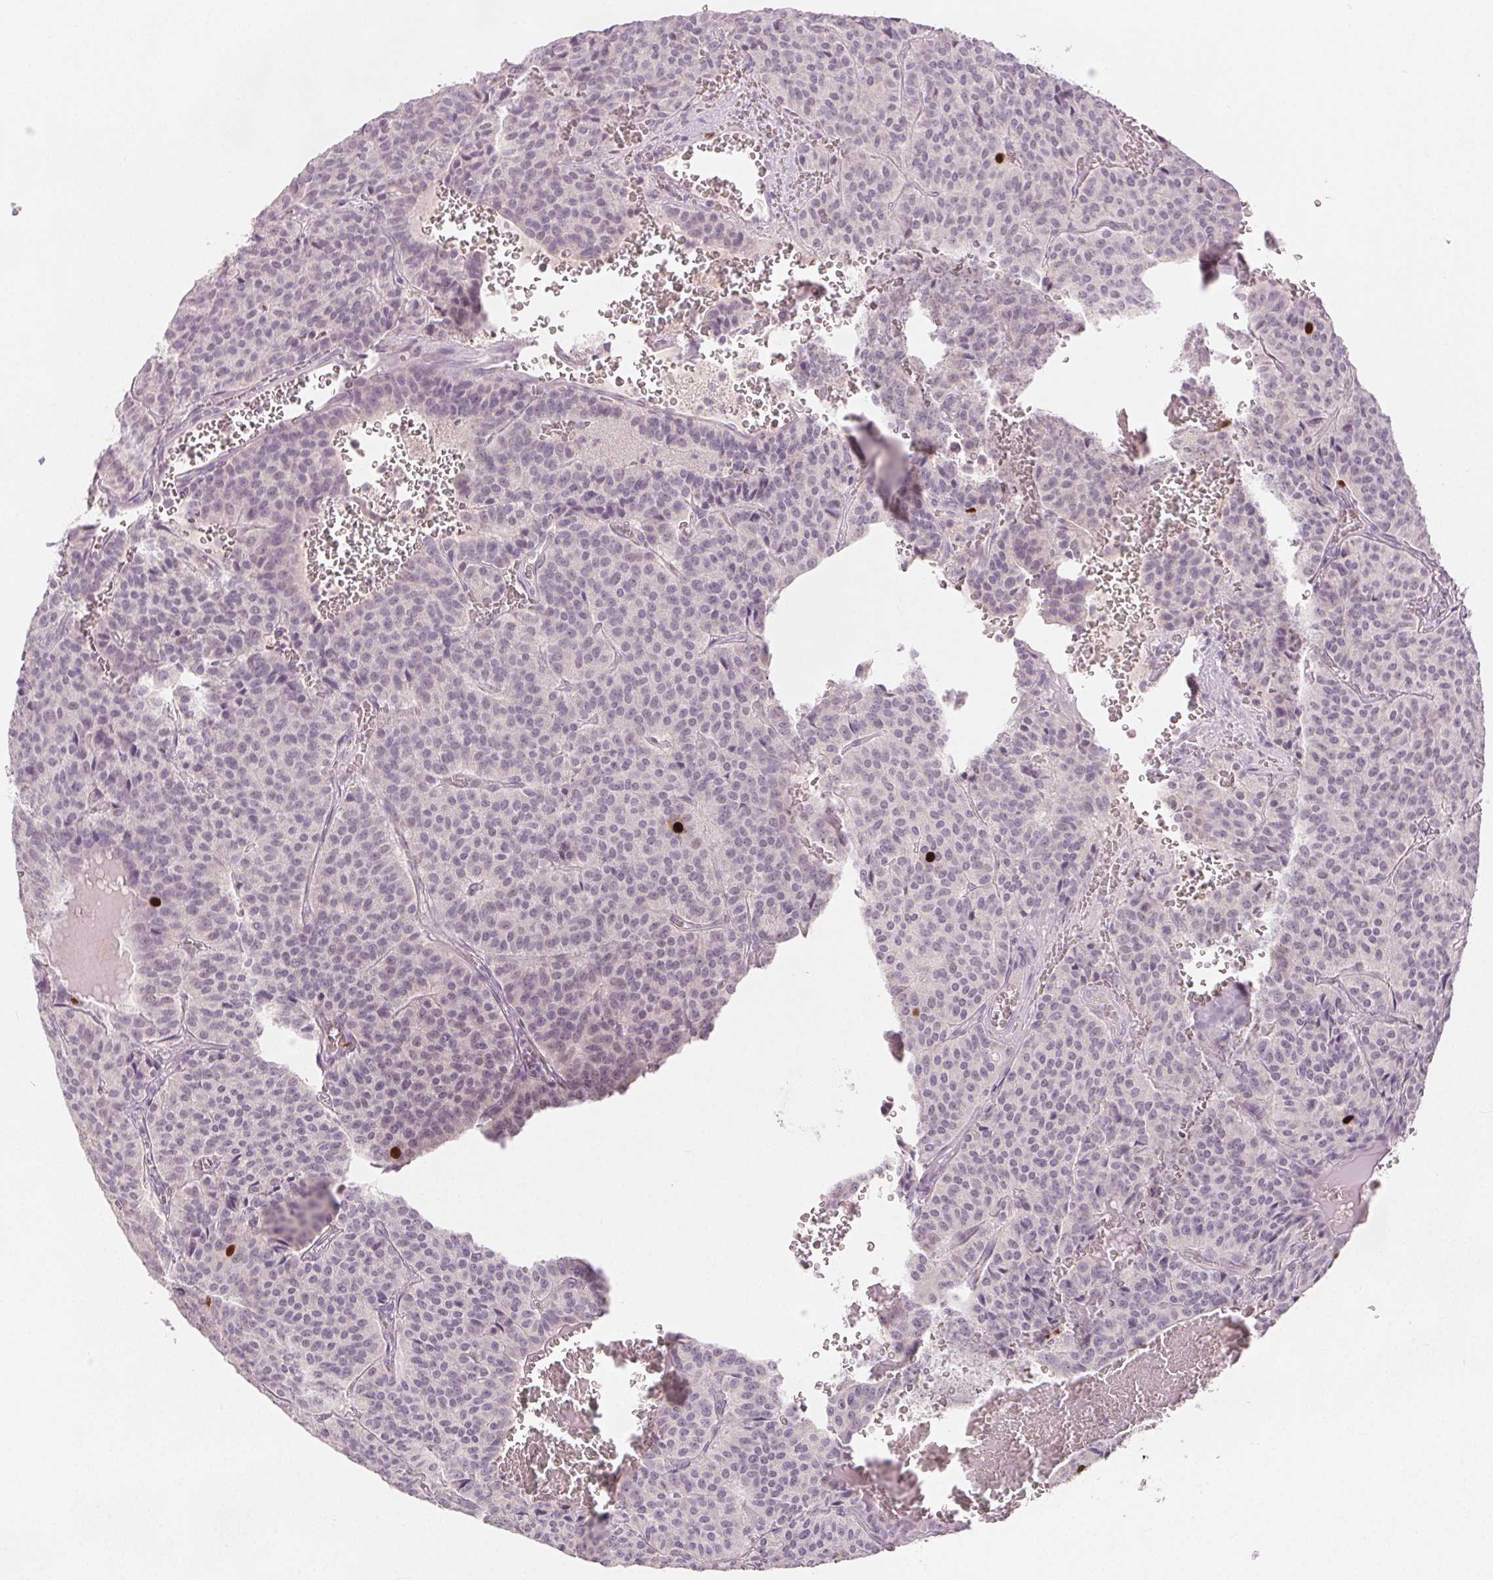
{"staining": {"intensity": "strong", "quantity": "<25%", "location": "nuclear"}, "tissue": "carcinoid", "cell_type": "Tumor cells", "image_type": "cancer", "snomed": [{"axis": "morphology", "description": "Carcinoid, malignant, NOS"}, {"axis": "topography", "description": "Lung"}], "caption": "IHC photomicrograph of carcinoid stained for a protein (brown), which demonstrates medium levels of strong nuclear positivity in about <25% of tumor cells.", "gene": "ANLN", "patient": {"sex": "male", "age": 70}}